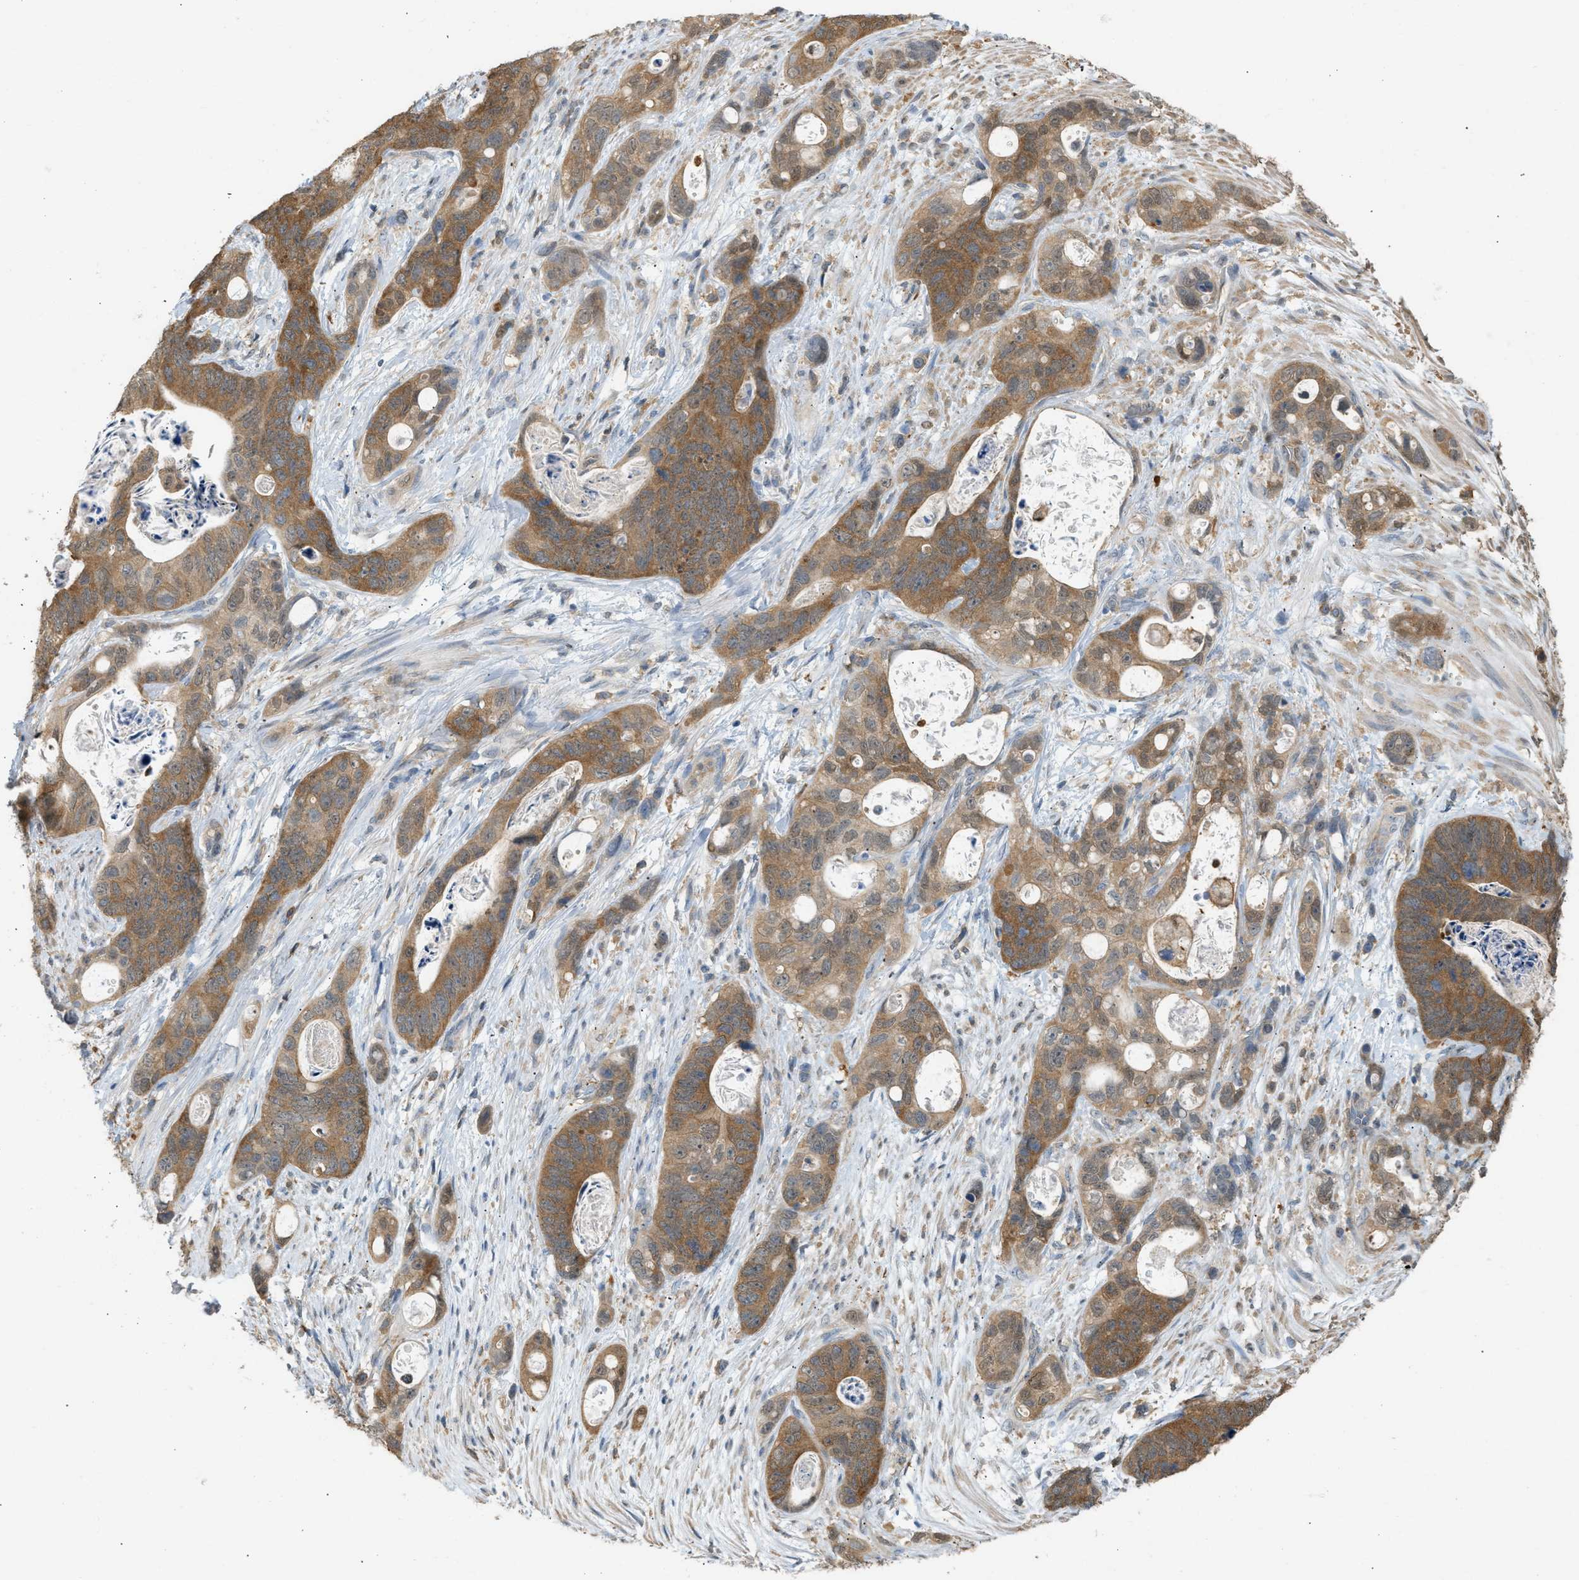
{"staining": {"intensity": "moderate", "quantity": ">75%", "location": "cytoplasmic/membranous"}, "tissue": "stomach cancer", "cell_type": "Tumor cells", "image_type": "cancer", "snomed": [{"axis": "morphology", "description": "Normal tissue, NOS"}, {"axis": "morphology", "description": "Adenocarcinoma, NOS"}, {"axis": "topography", "description": "Stomach"}], "caption": "Adenocarcinoma (stomach) stained with a brown dye reveals moderate cytoplasmic/membranous positive positivity in about >75% of tumor cells.", "gene": "ENO1", "patient": {"sex": "female", "age": 89}}